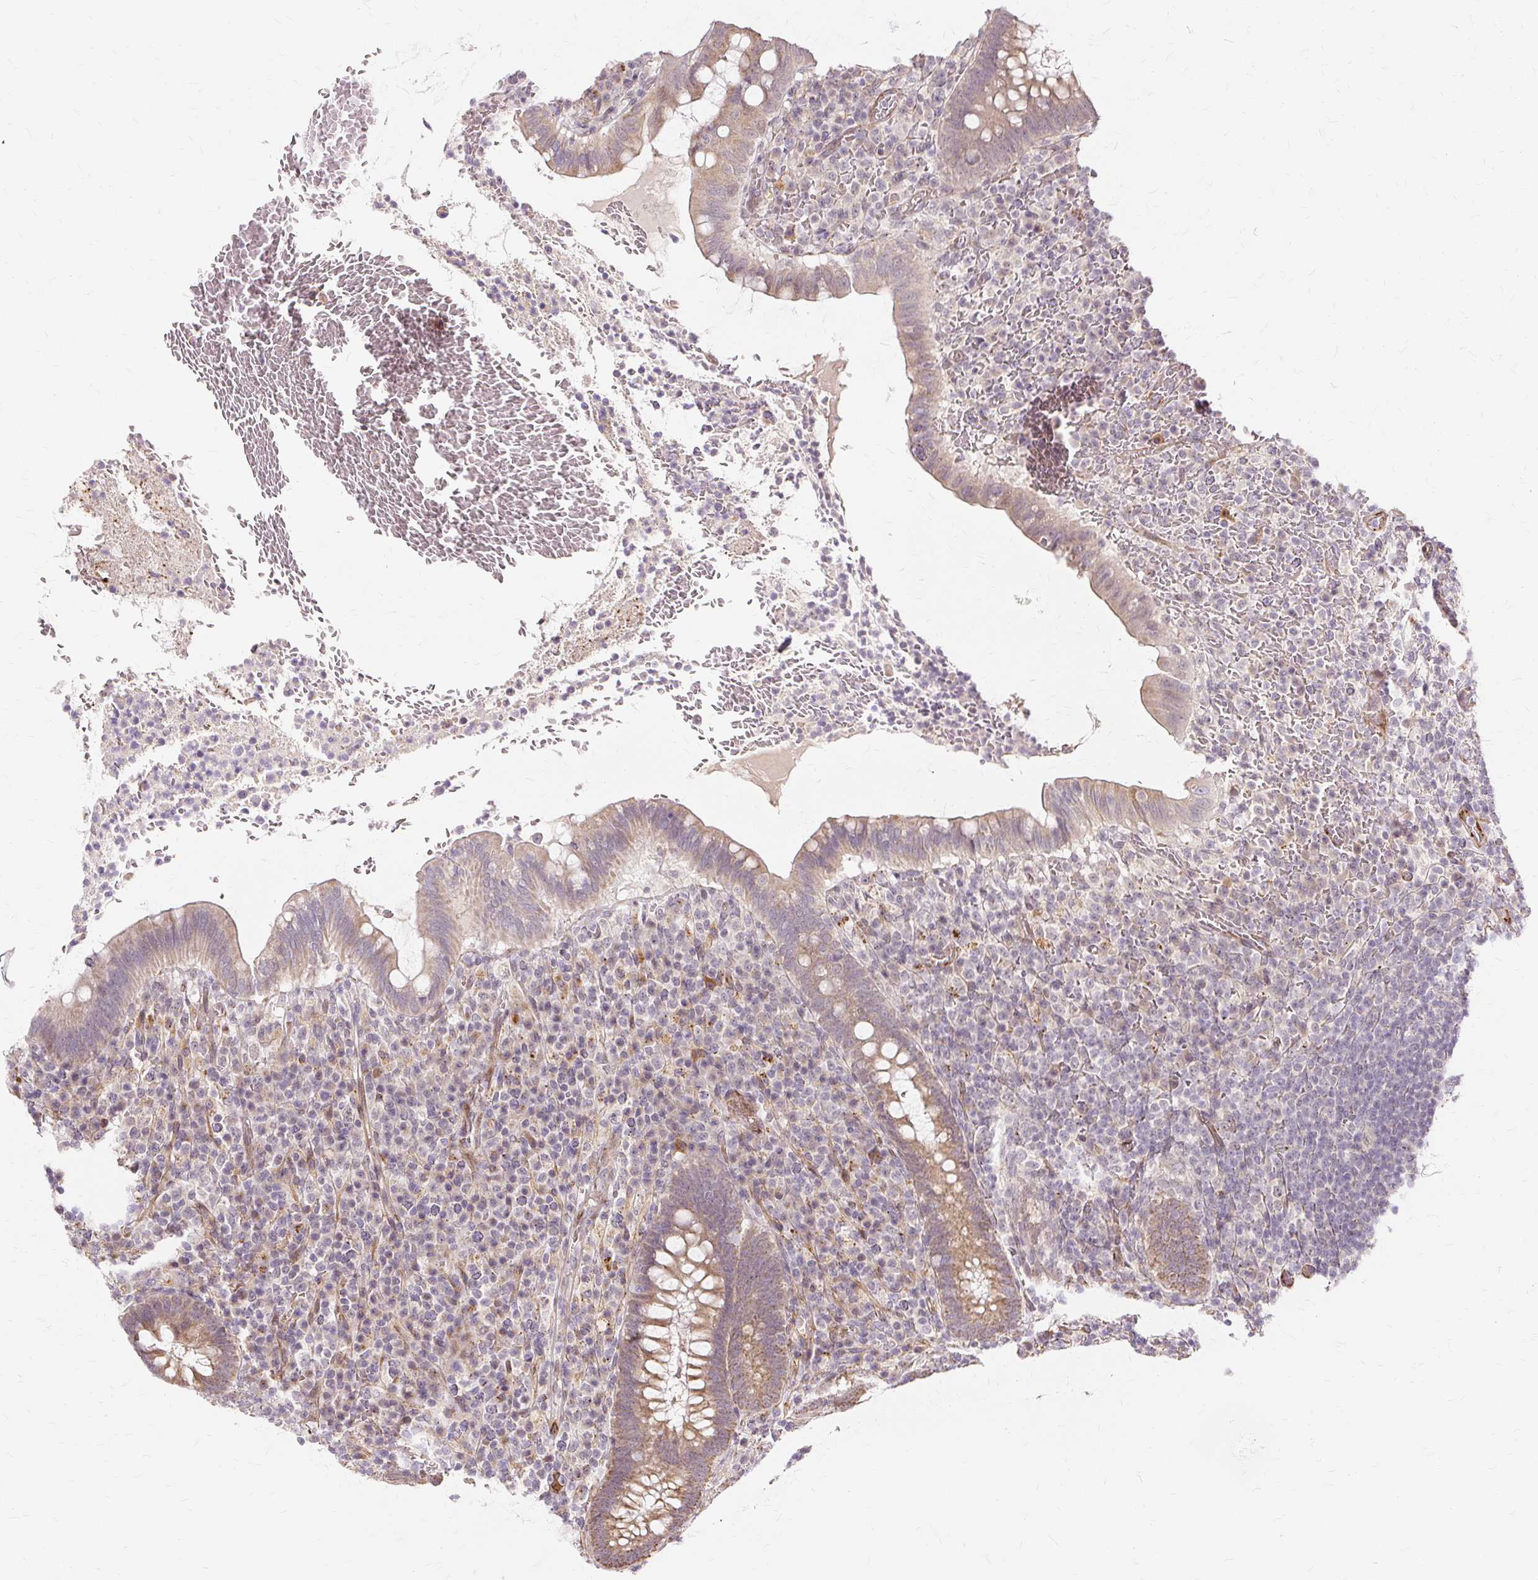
{"staining": {"intensity": "moderate", "quantity": ">75%", "location": "cytoplasmic/membranous,nuclear"}, "tissue": "appendix", "cell_type": "Glandular cells", "image_type": "normal", "snomed": [{"axis": "morphology", "description": "Normal tissue, NOS"}, {"axis": "topography", "description": "Appendix"}], "caption": "A brown stain labels moderate cytoplasmic/membranous,nuclear staining of a protein in glandular cells of benign human appendix. (Stains: DAB in brown, nuclei in blue, Microscopy: brightfield microscopy at high magnification).", "gene": "MMACHC", "patient": {"sex": "female", "age": 43}}